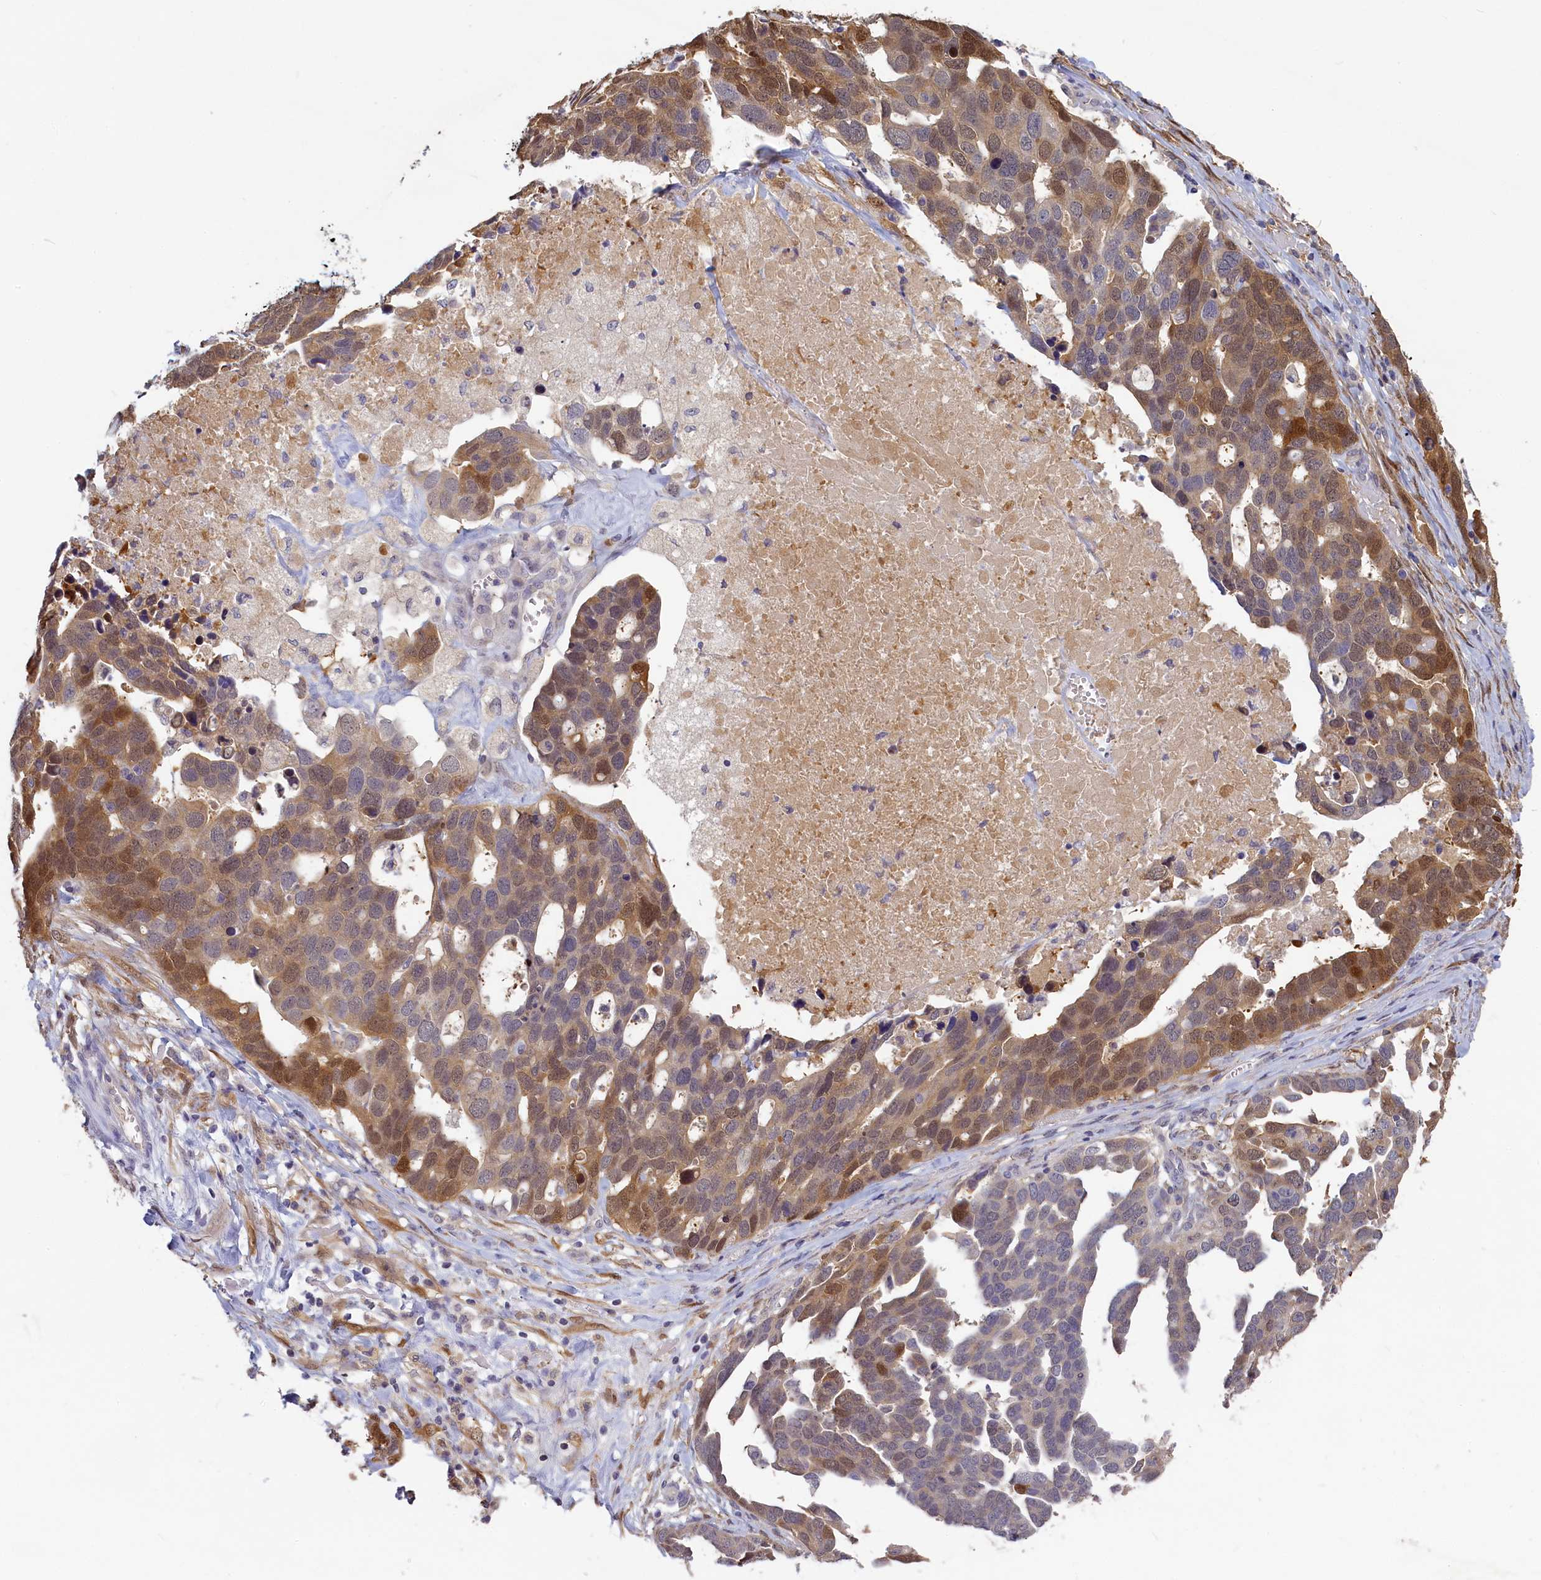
{"staining": {"intensity": "moderate", "quantity": "25%-75%", "location": "cytoplasmic/membranous,nuclear"}, "tissue": "ovarian cancer", "cell_type": "Tumor cells", "image_type": "cancer", "snomed": [{"axis": "morphology", "description": "Cystadenocarcinoma, serous, NOS"}, {"axis": "topography", "description": "Ovary"}], "caption": "Protein expression analysis of ovarian cancer (serous cystadenocarcinoma) exhibits moderate cytoplasmic/membranous and nuclear expression in about 25%-75% of tumor cells. The protein is stained brown, and the nuclei are stained in blue (DAB IHC with brightfield microscopy, high magnification).", "gene": "UCHL3", "patient": {"sex": "female", "age": 54}}